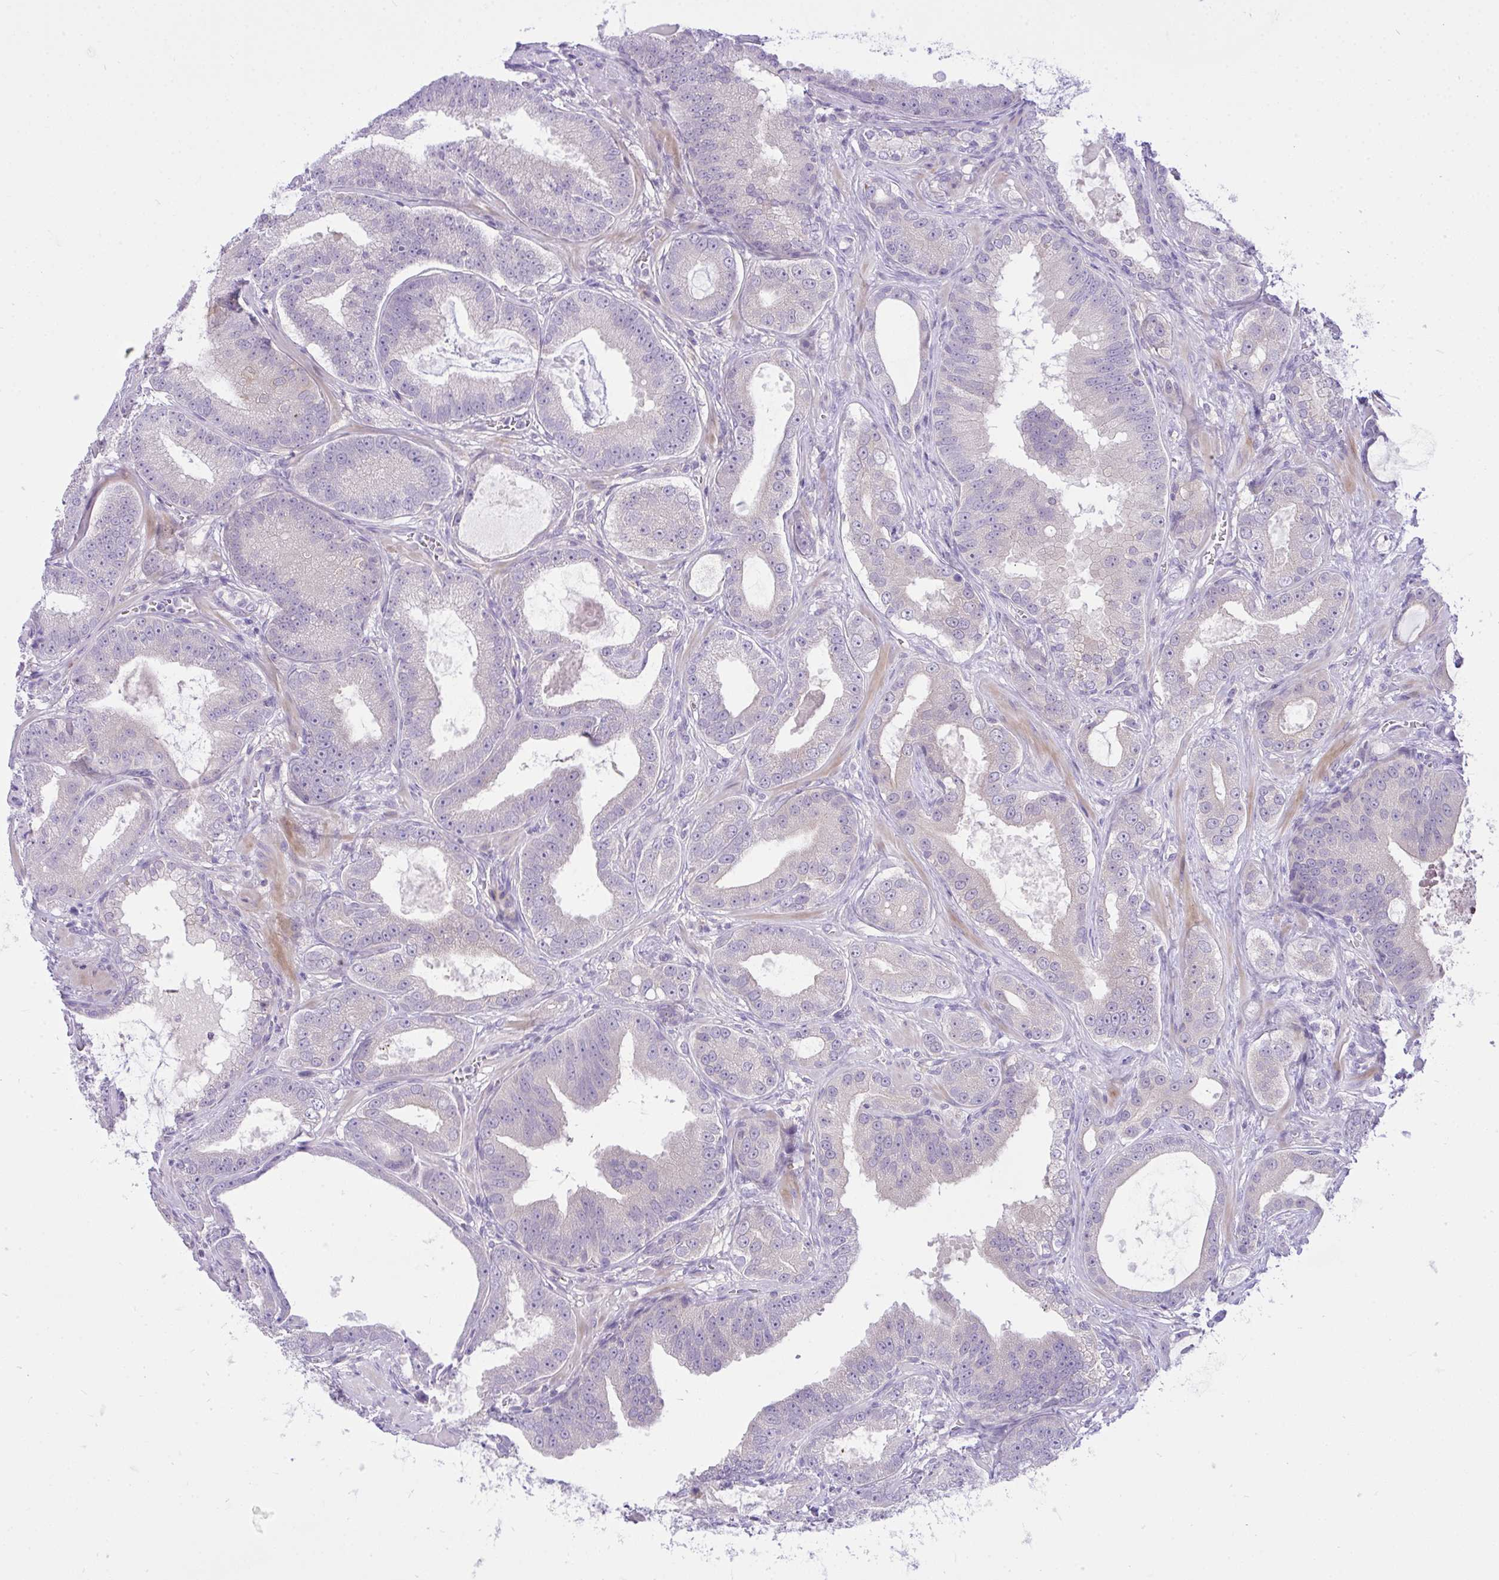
{"staining": {"intensity": "negative", "quantity": "none", "location": "none"}, "tissue": "prostate cancer", "cell_type": "Tumor cells", "image_type": "cancer", "snomed": [{"axis": "morphology", "description": "Adenocarcinoma, High grade"}, {"axis": "topography", "description": "Prostate"}], "caption": "An image of human prostate cancer (high-grade adenocarcinoma) is negative for staining in tumor cells. (Brightfield microscopy of DAB (3,3'-diaminobenzidine) immunohistochemistry at high magnification).", "gene": "ZNF101", "patient": {"sex": "male", "age": 65}}